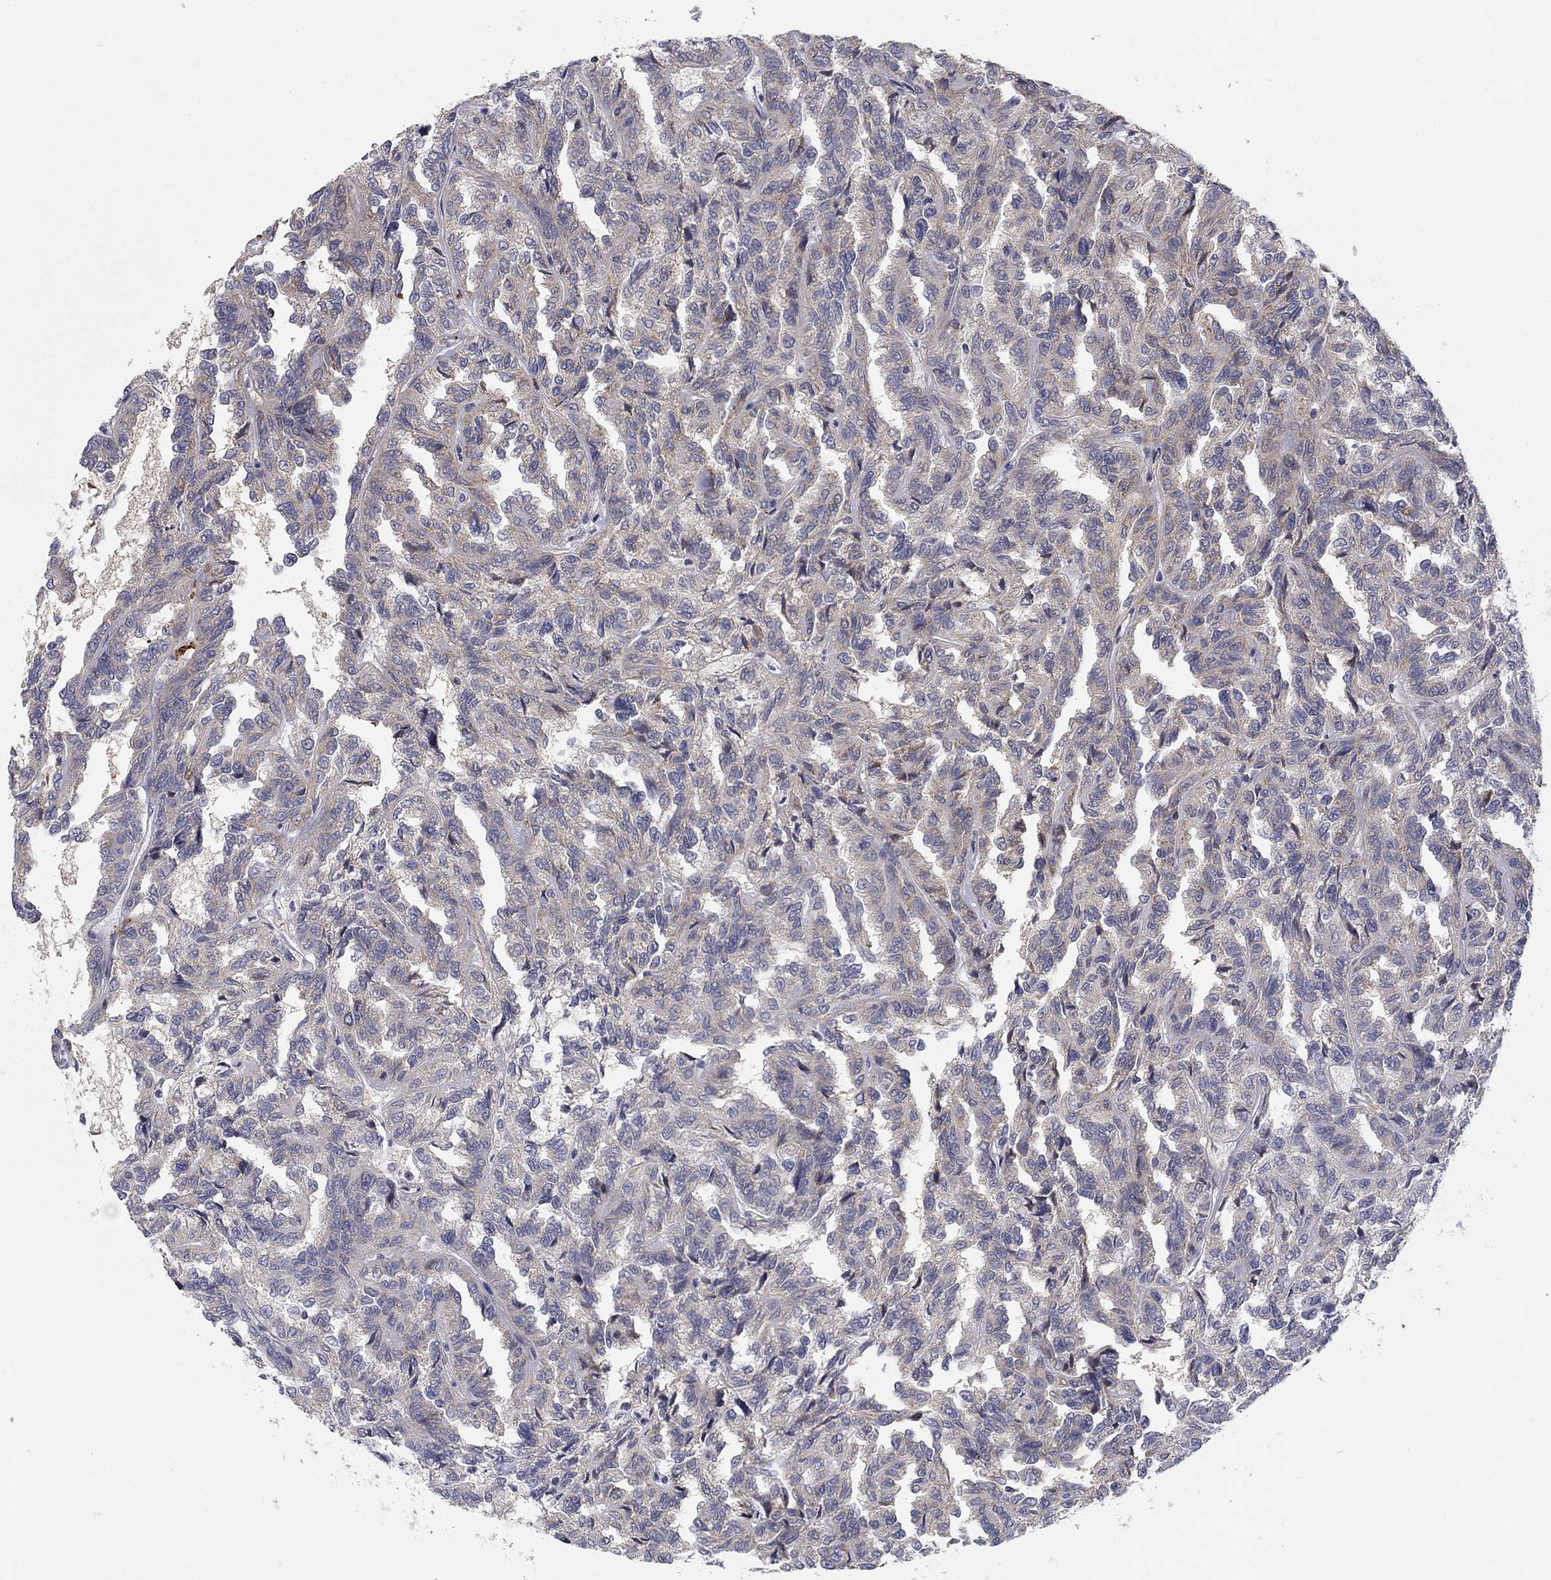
{"staining": {"intensity": "negative", "quantity": "none", "location": "none"}, "tissue": "renal cancer", "cell_type": "Tumor cells", "image_type": "cancer", "snomed": [{"axis": "morphology", "description": "Adenocarcinoma, NOS"}, {"axis": "topography", "description": "Kidney"}], "caption": "IHC of human adenocarcinoma (renal) shows no staining in tumor cells.", "gene": "MMAA", "patient": {"sex": "male", "age": 79}}